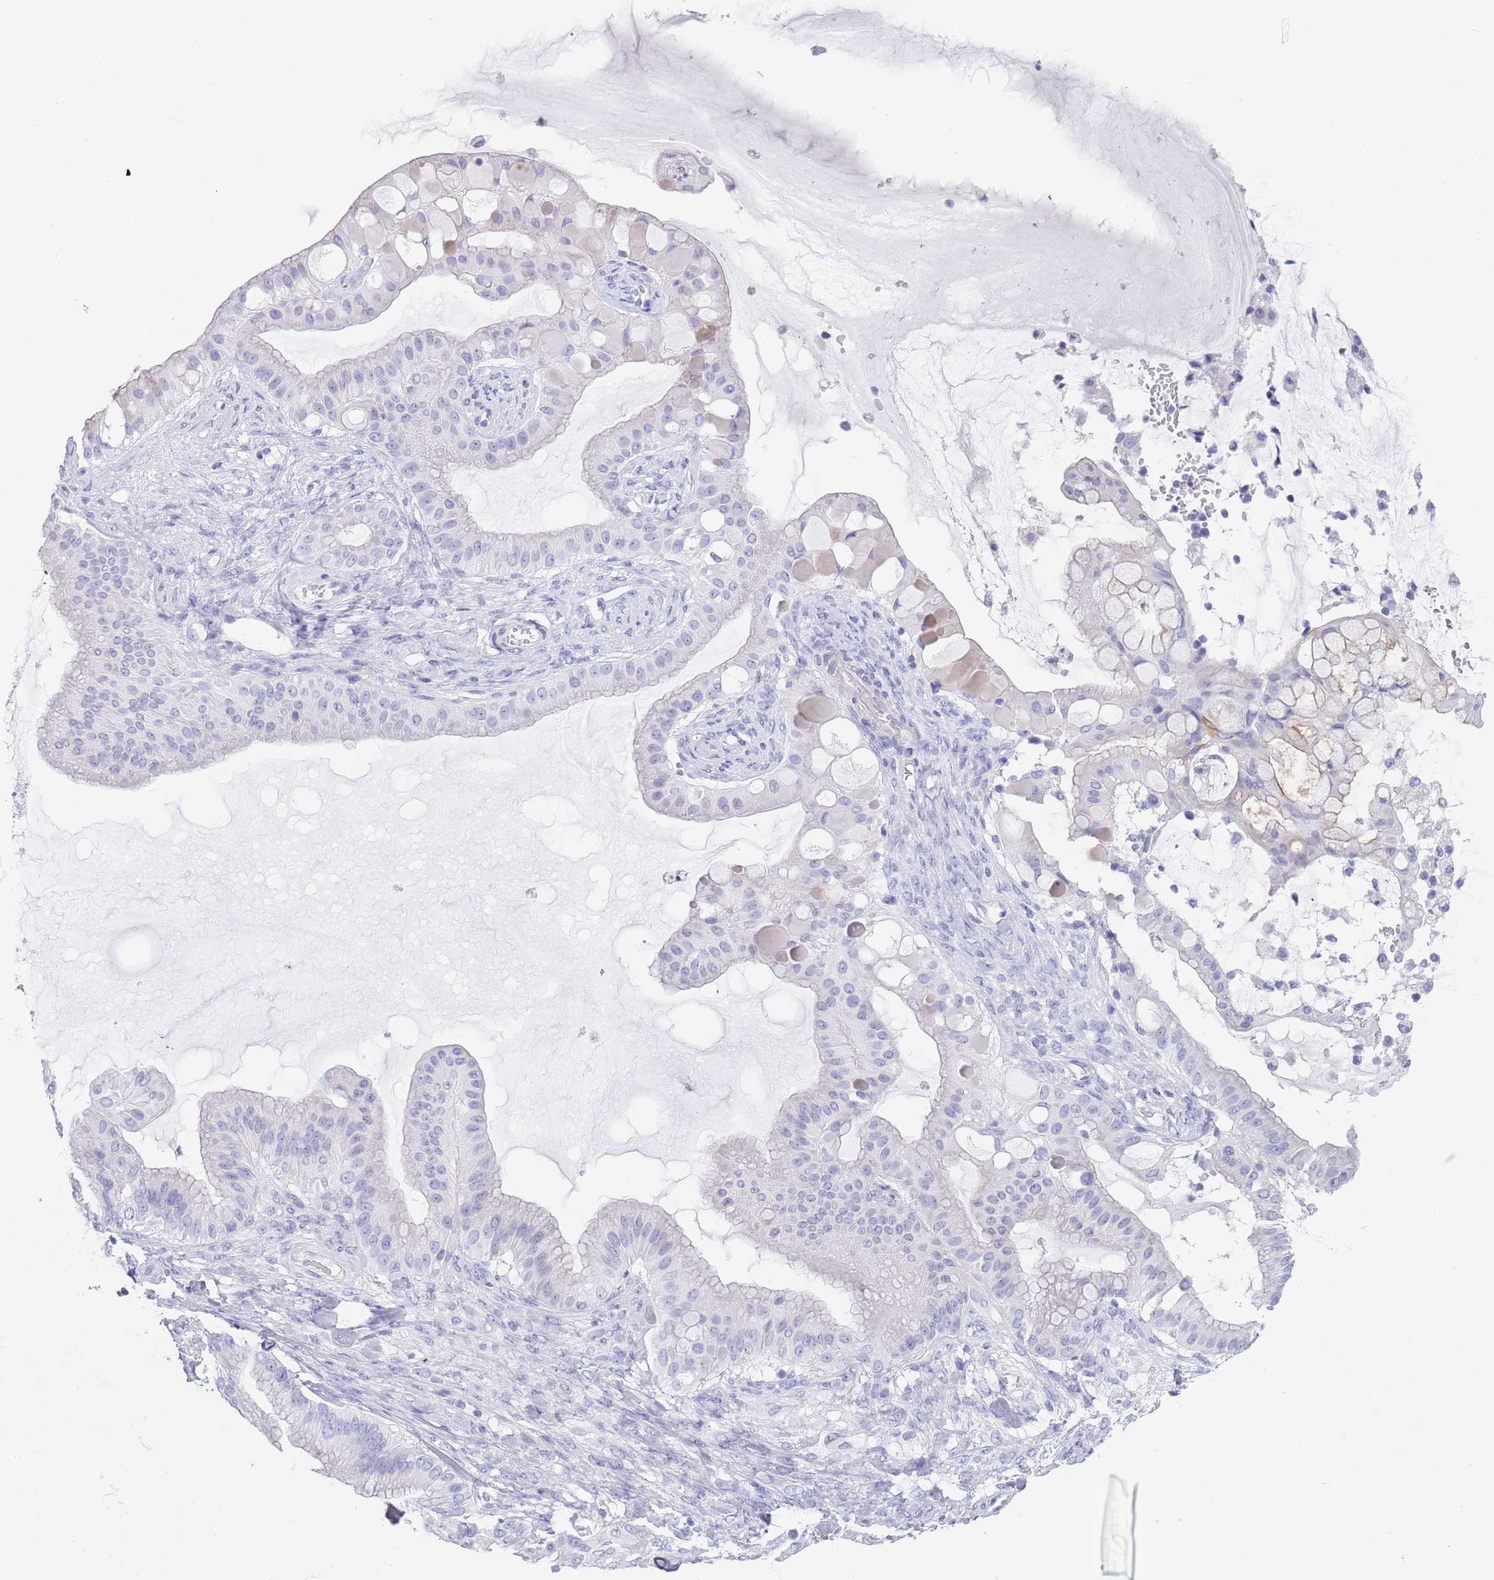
{"staining": {"intensity": "negative", "quantity": "none", "location": "none"}, "tissue": "ovarian cancer", "cell_type": "Tumor cells", "image_type": "cancer", "snomed": [{"axis": "morphology", "description": "Cystadenocarcinoma, mucinous, NOS"}, {"axis": "topography", "description": "Ovary"}], "caption": "High power microscopy micrograph of an immunohistochemistry (IHC) image of ovarian cancer (mucinous cystadenocarcinoma), revealing no significant staining in tumor cells.", "gene": "CPXM2", "patient": {"sex": "female", "age": 61}}